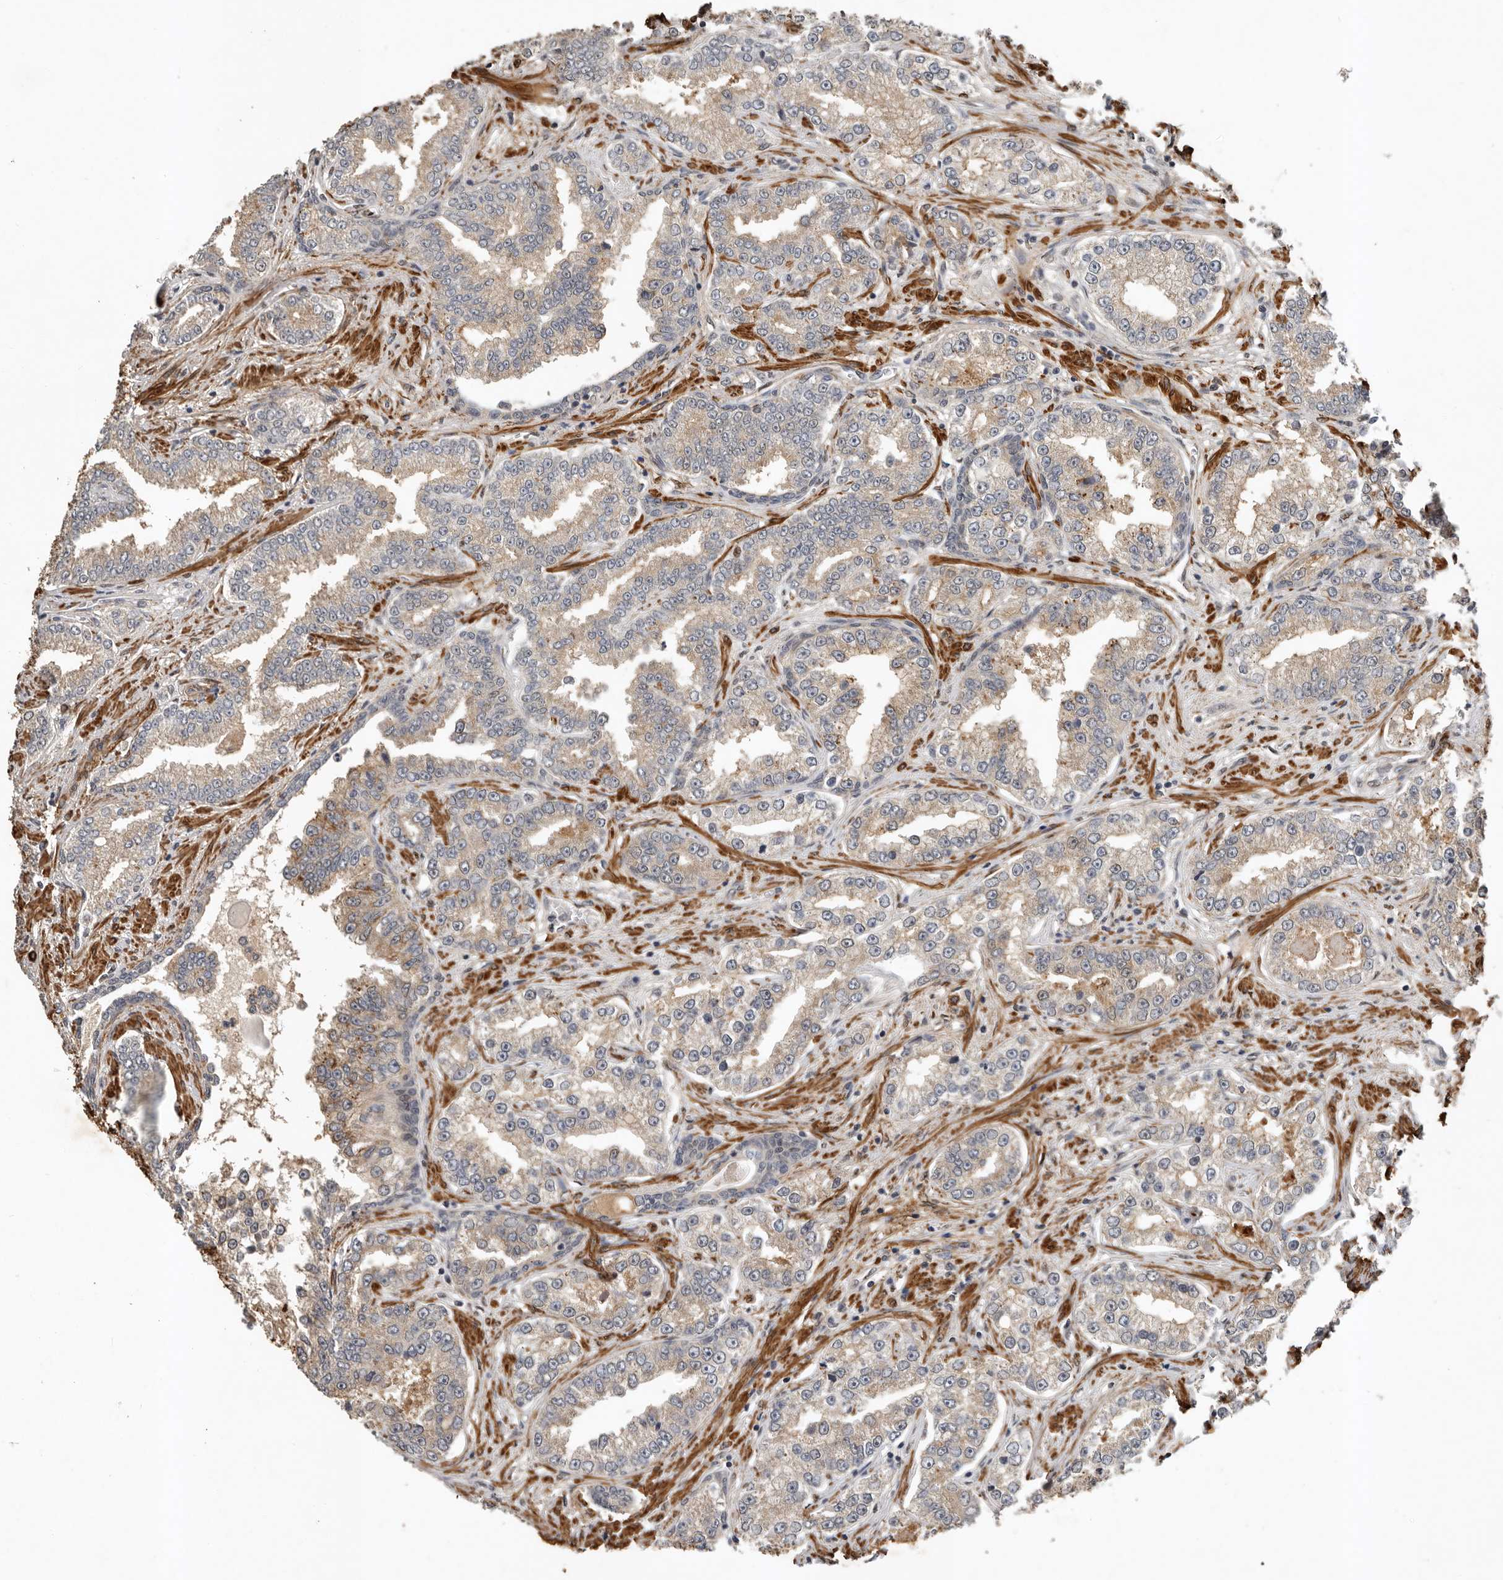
{"staining": {"intensity": "weak", "quantity": ">75%", "location": "cytoplasmic/membranous"}, "tissue": "prostate cancer", "cell_type": "Tumor cells", "image_type": "cancer", "snomed": [{"axis": "morphology", "description": "Normal tissue, NOS"}, {"axis": "morphology", "description": "Adenocarcinoma, High grade"}, {"axis": "topography", "description": "Prostate"}], "caption": "Weak cytoplasmic/membranous positivity for a protein is identified in about >75% of tumor cells of prostate adenocarcinoma (high-grade) using immunohistochemistry.", "gene": "RNF157", "patient": {"sex": "male", "age": 83}}